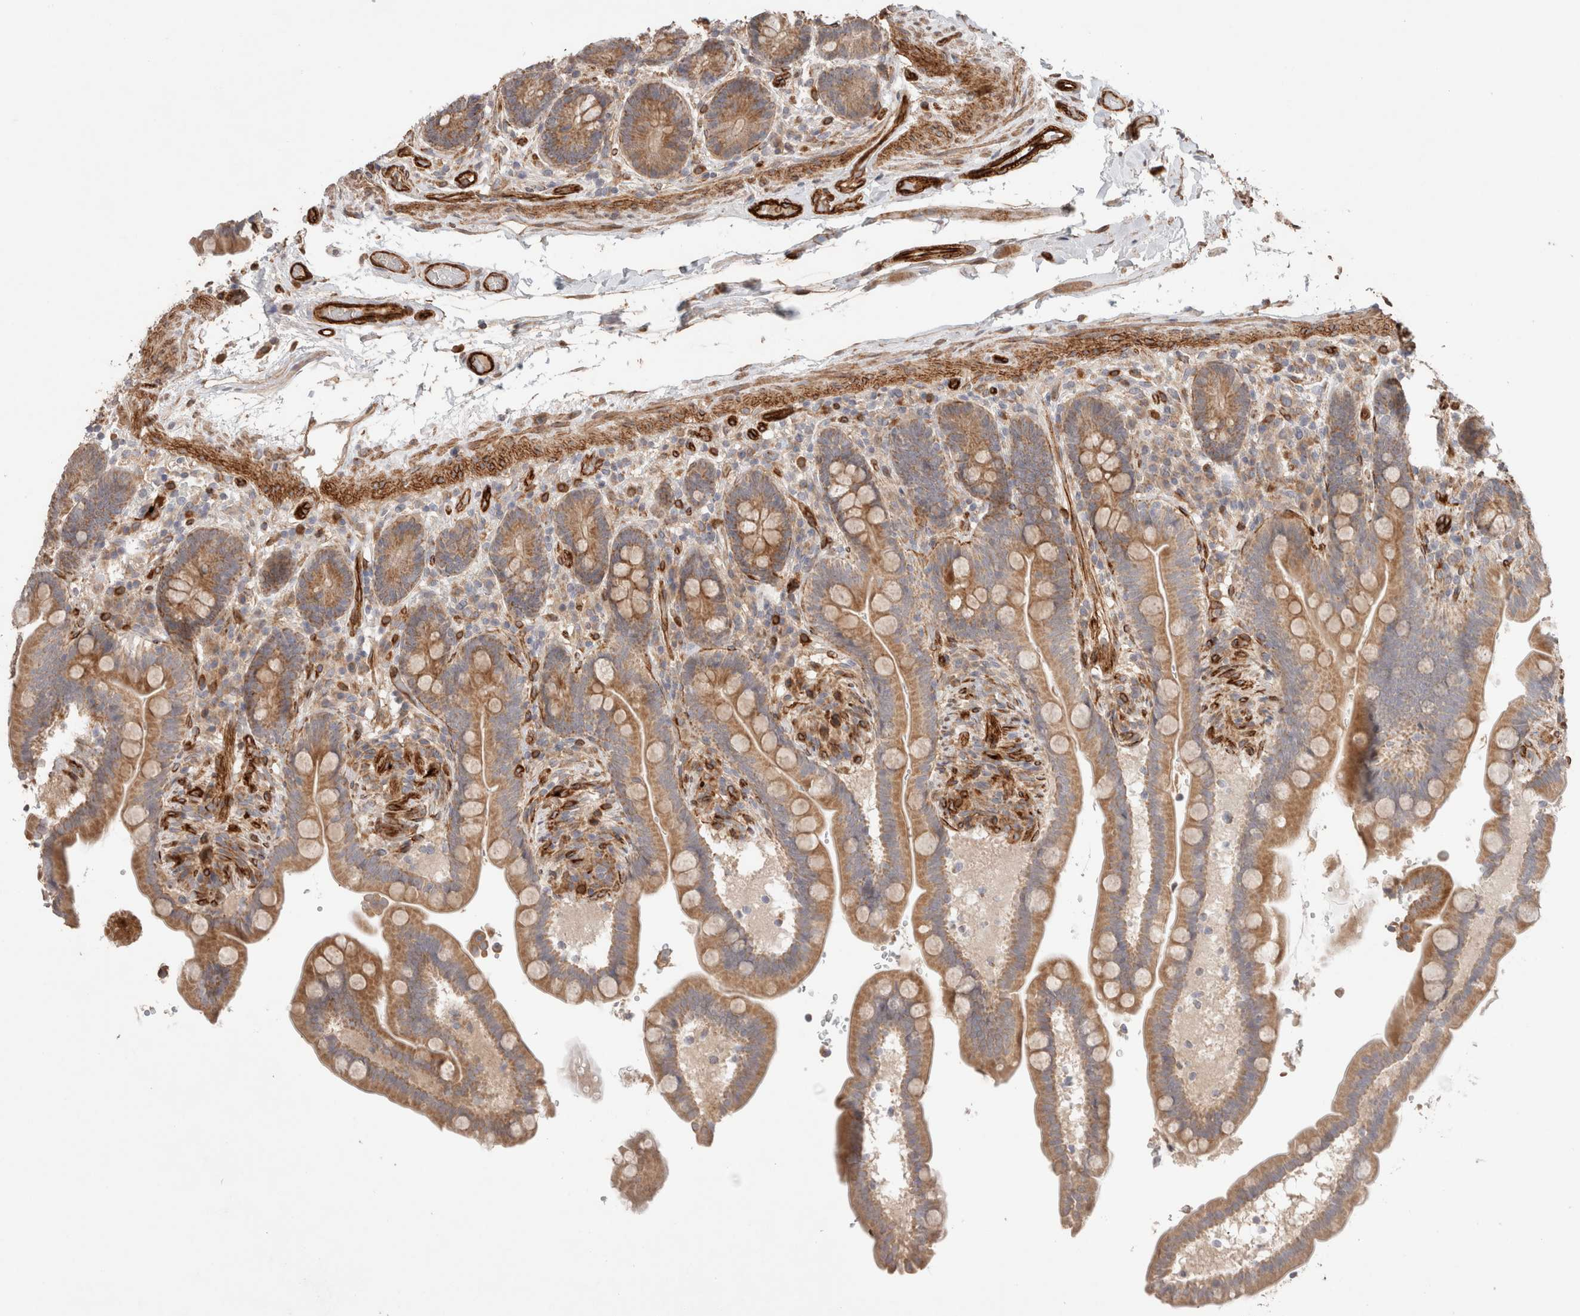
{"staining": {"intensity": "strong", "quantity": ">75%", "location": "cytoplasmic/membranous"}, "tissue": "colon", "cell_type": "Endothelial cells", "image_type": "normal", "snomed": [{"axis": "morphology", "description": "Normal tissue, NOS"}, {"axis": "topography", "description": "Smooth muscle"}, {"axis": "topography", "description": "Colon"}], "caption": "High-power microscopy captured an immunohistochemistry micrograph of unremarkable colon, revealing strong cytoplasmic/membranous expression in approximately >75% of endothelial cells.", "gene": "RAB32", "patient": {"sex": "male", "age": 73}}